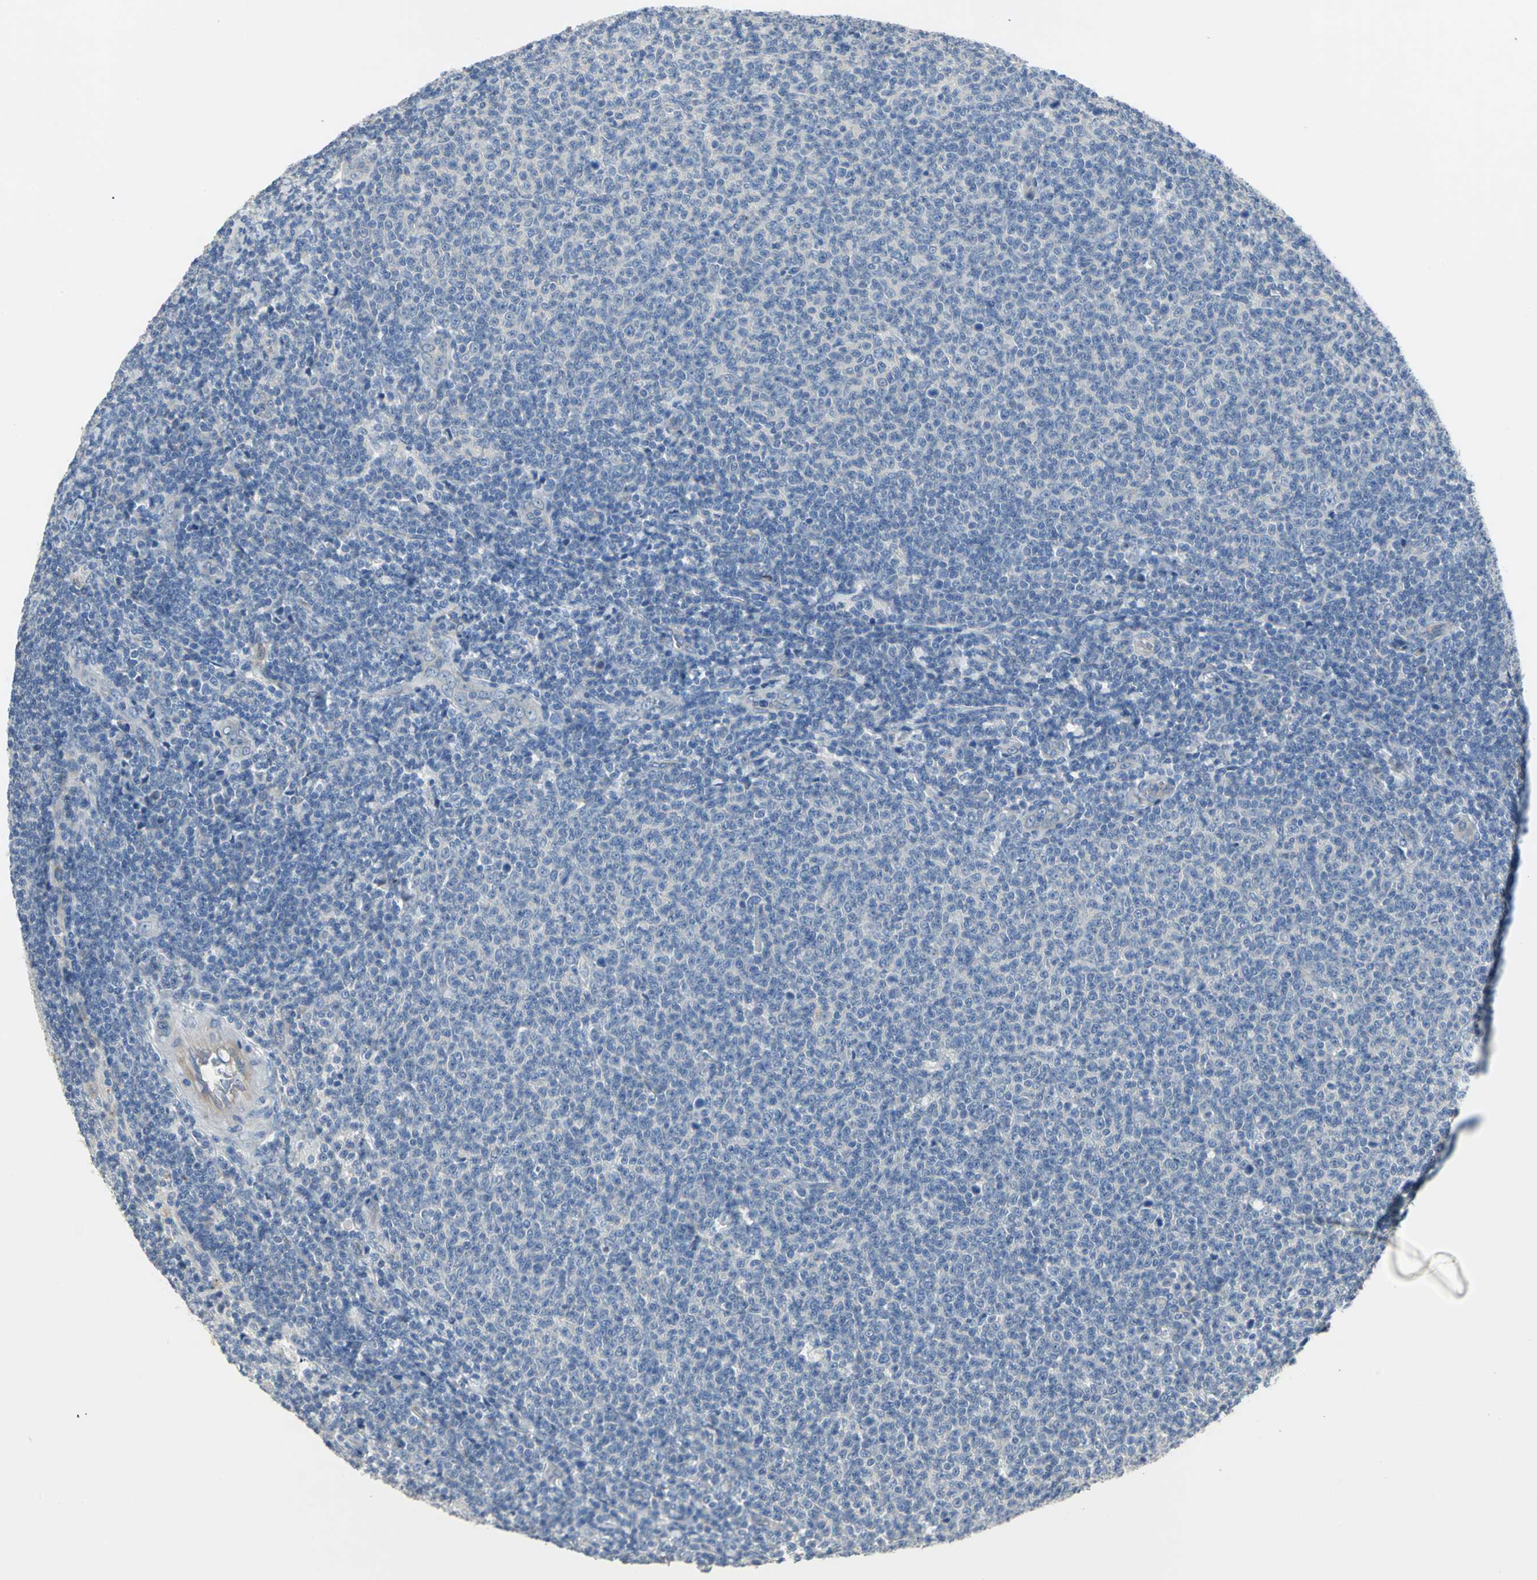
{"staining": {"intensity": "negative", "quantity": "none", "location": "none"}, "tissue": "lymphoma", "cell_type": "Tumor cells", "image_type": "cancer", "snomed": [{"axis": "morphology", "description": "Malignant lymphoma, non-Hodgkin's type, Low grade"}, {"axis": "topography", "description": "Lymph node"}], "caption": "A micrograph of human low-grade malignant lymphoma, non-Hodgkin's type is negative for staining in tumor cells.", "gene": "IL17RB", "patient": {"sex": "male", "age": 66}}